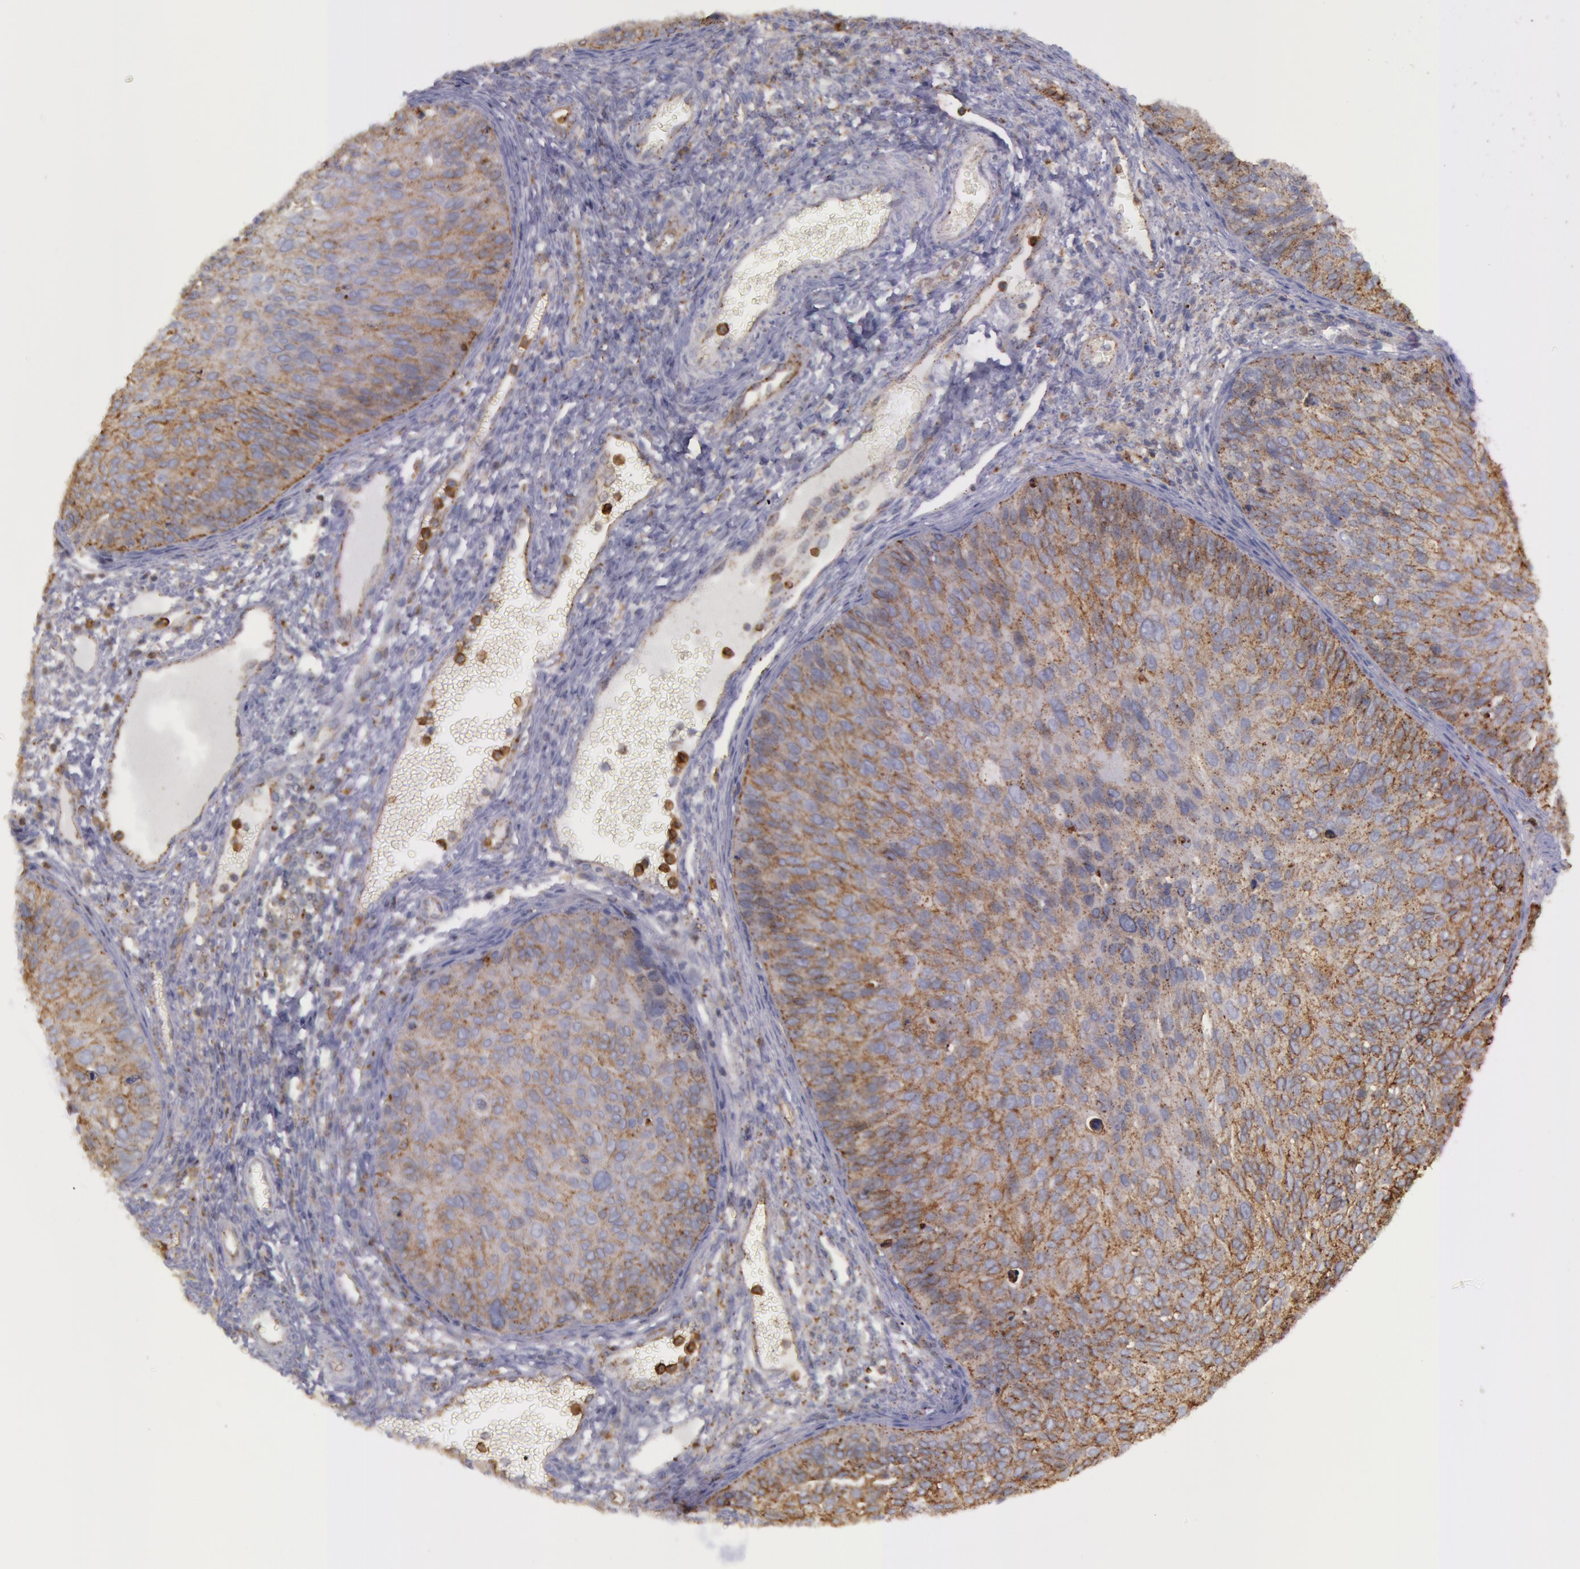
{"staining": {"intensity": "moderate", "quantity": ">75%", "location": "cytoplasmic/membranous"}, "tissue": "cervical cancer", "cell_type": "Tumor cells", "image_type": "cancer", "snomed": [{"axis": "morphology", "description": "Squamous cell carcinoma, NOS"}, {"axis": "topography", "description": "Cervix"}], "caption": "Tumor cells show medium levels of moderate cytoplasmic/membranous expression in about >75% of cells in human cervical cancer (squamous cell carcinoma).", "gene": "FLOT2", "patient": {"sex": "female", "age": 36}}